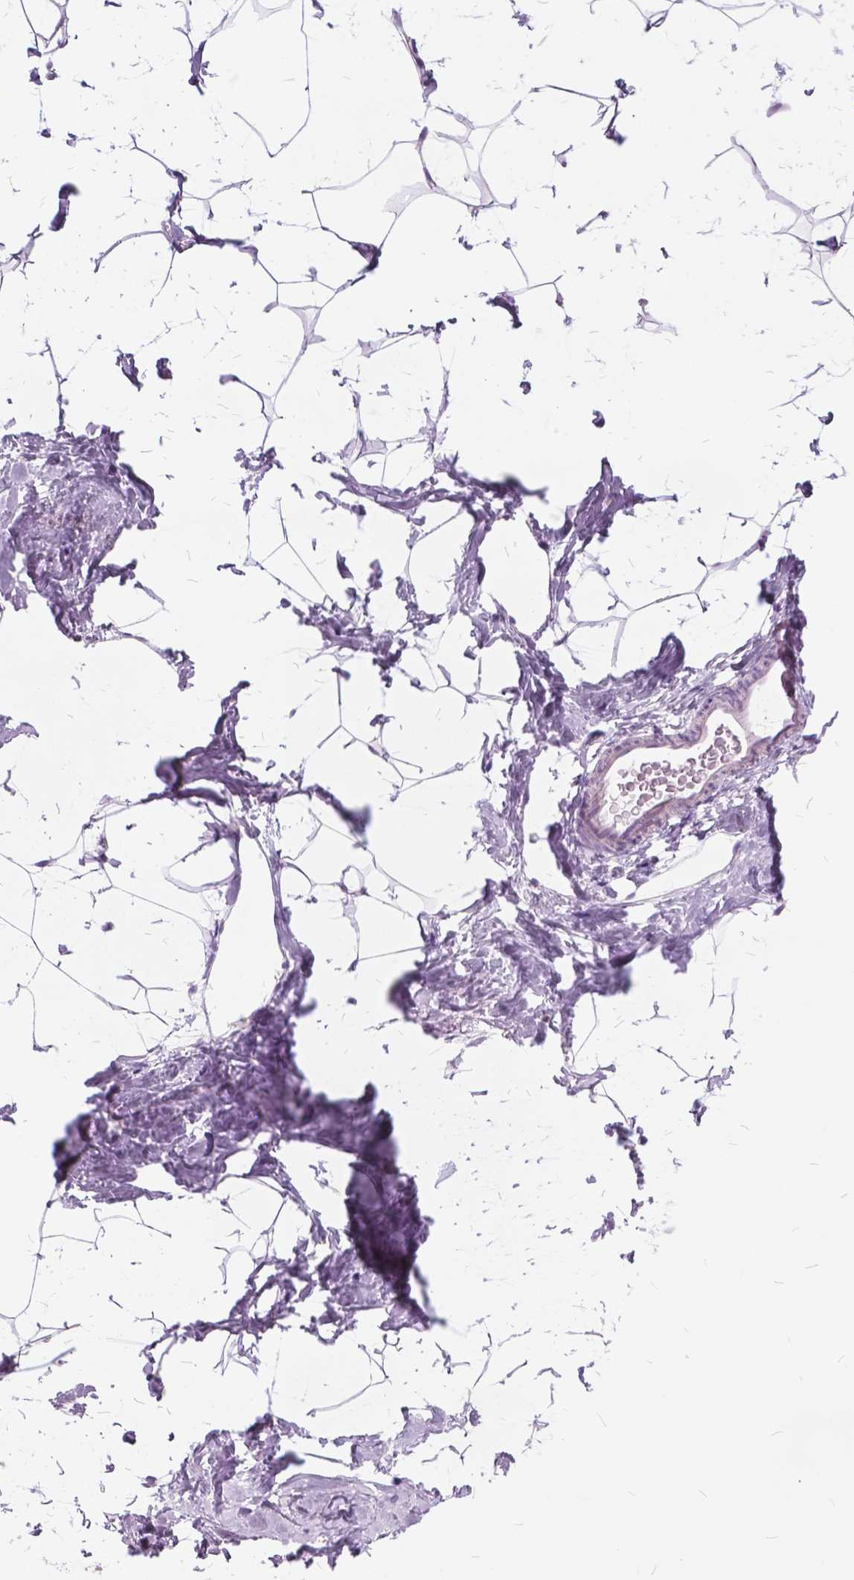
{"staining": {"intensity": "negative", "quantity": "none", "location": "none"}, "tissue": "breast", "cell_type": "Adipocytes", "image_type": "normal", "snomed": [{"axis": "morphology", "description": "Normal tissue, NOS"}, {"axis": "topography", "description": "Breast"}], "caption": "Breast stained for a protein using immunohistochemistry (IHC) demonstrates no positivity adipocytes.", "gene": "SP140", "patient": {"sex": "female", "age": 32}}